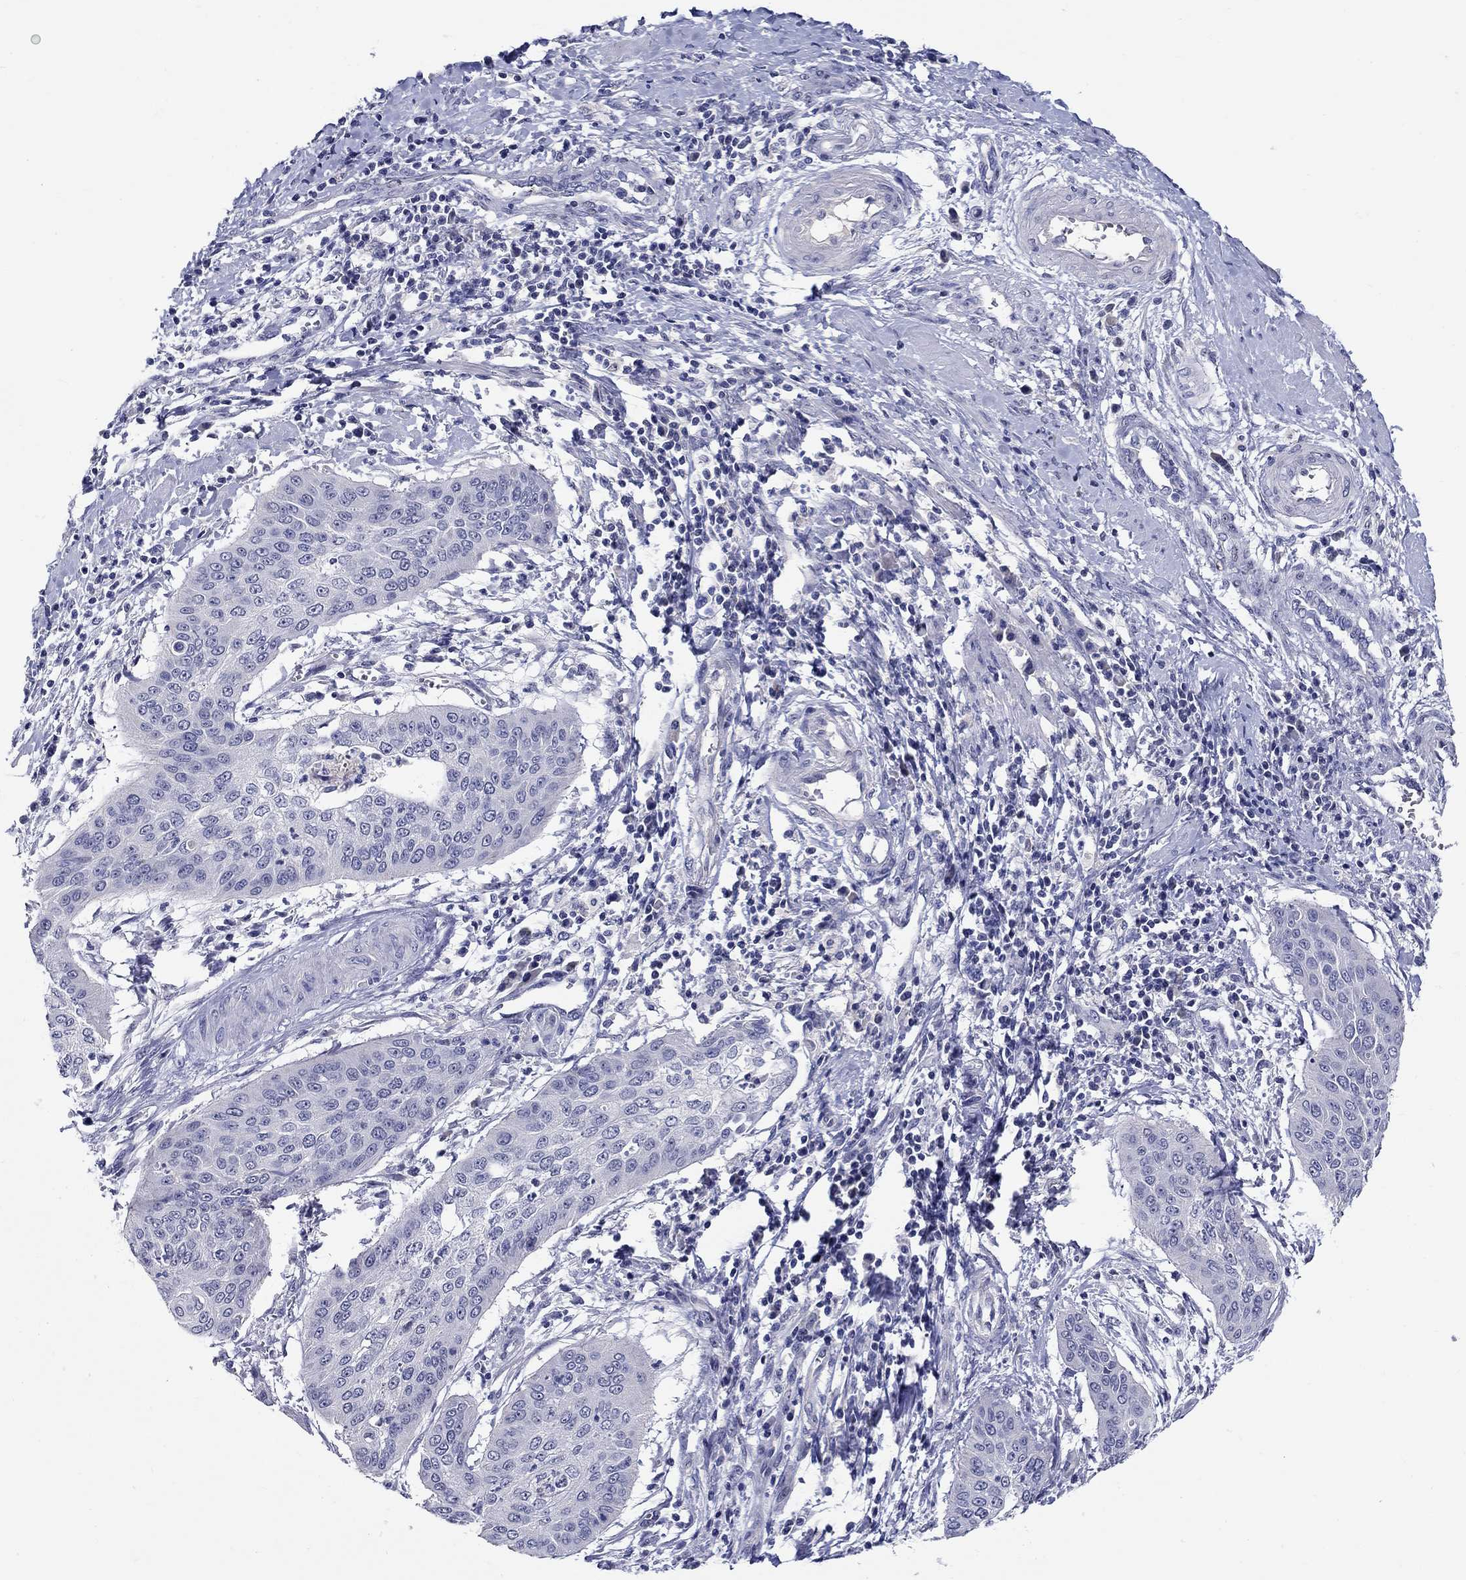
{"staining": {"intensity": "negative", "quantity": "none", "location": "none"}, "tissue": "cervical cancer", "cell_type": "Tumor cells", "image_type": "cancer", "snomed": [{"axis": "morphology", "description": "Squamous cell carcinoma, NOS"}, {"axis": "topography", "description": "Cervix"}], "caption": "High power microscopy histopathology image of an IHC image of cervical cancer (squamous cell carcinoma), revealing no significant positivity in tumor cells. (DAB immunohistochemistry (IHC) visualized using brightfield microscopy, high magnification).", "gene": "SLC30A3", "patient": {"sex": "female", "age": 39}}